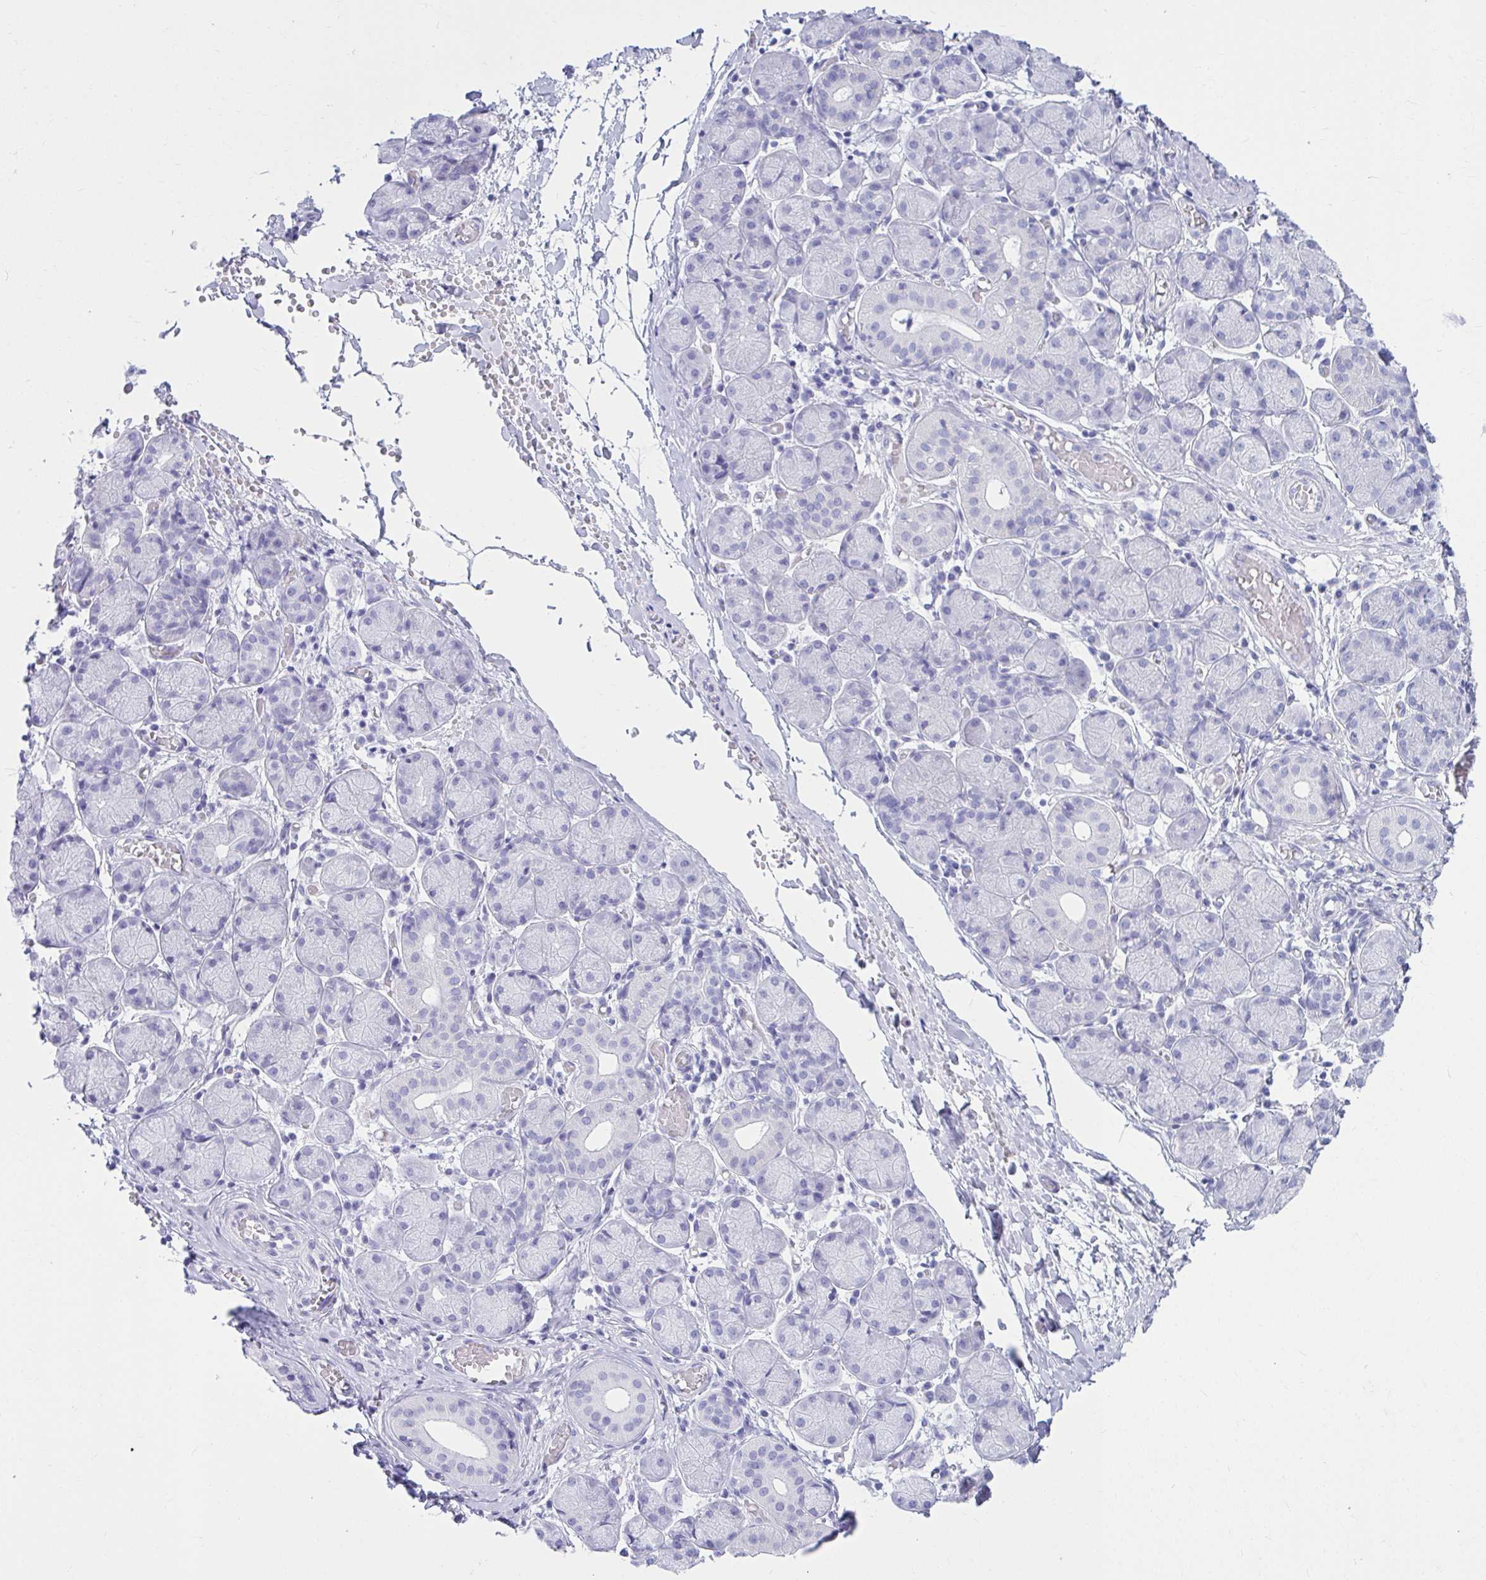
{"staining": {"intensity": "negative", "quantity": "none", "location": "none"}, "tissue": "salivary gland", "cell_type": "Glandular cells", "image_type": "normal", "snomed": [{"axis": "morphology", "description": "Normal tissue, NOS"}, {"axis": "topography", "description": "Salivary gland"}], "caption": "IHC of unremarkable human salivary gland exhibits no staining in glandular cells.", "gene": "ATP4B", "patient": {"sex": "female", "age": 24}}